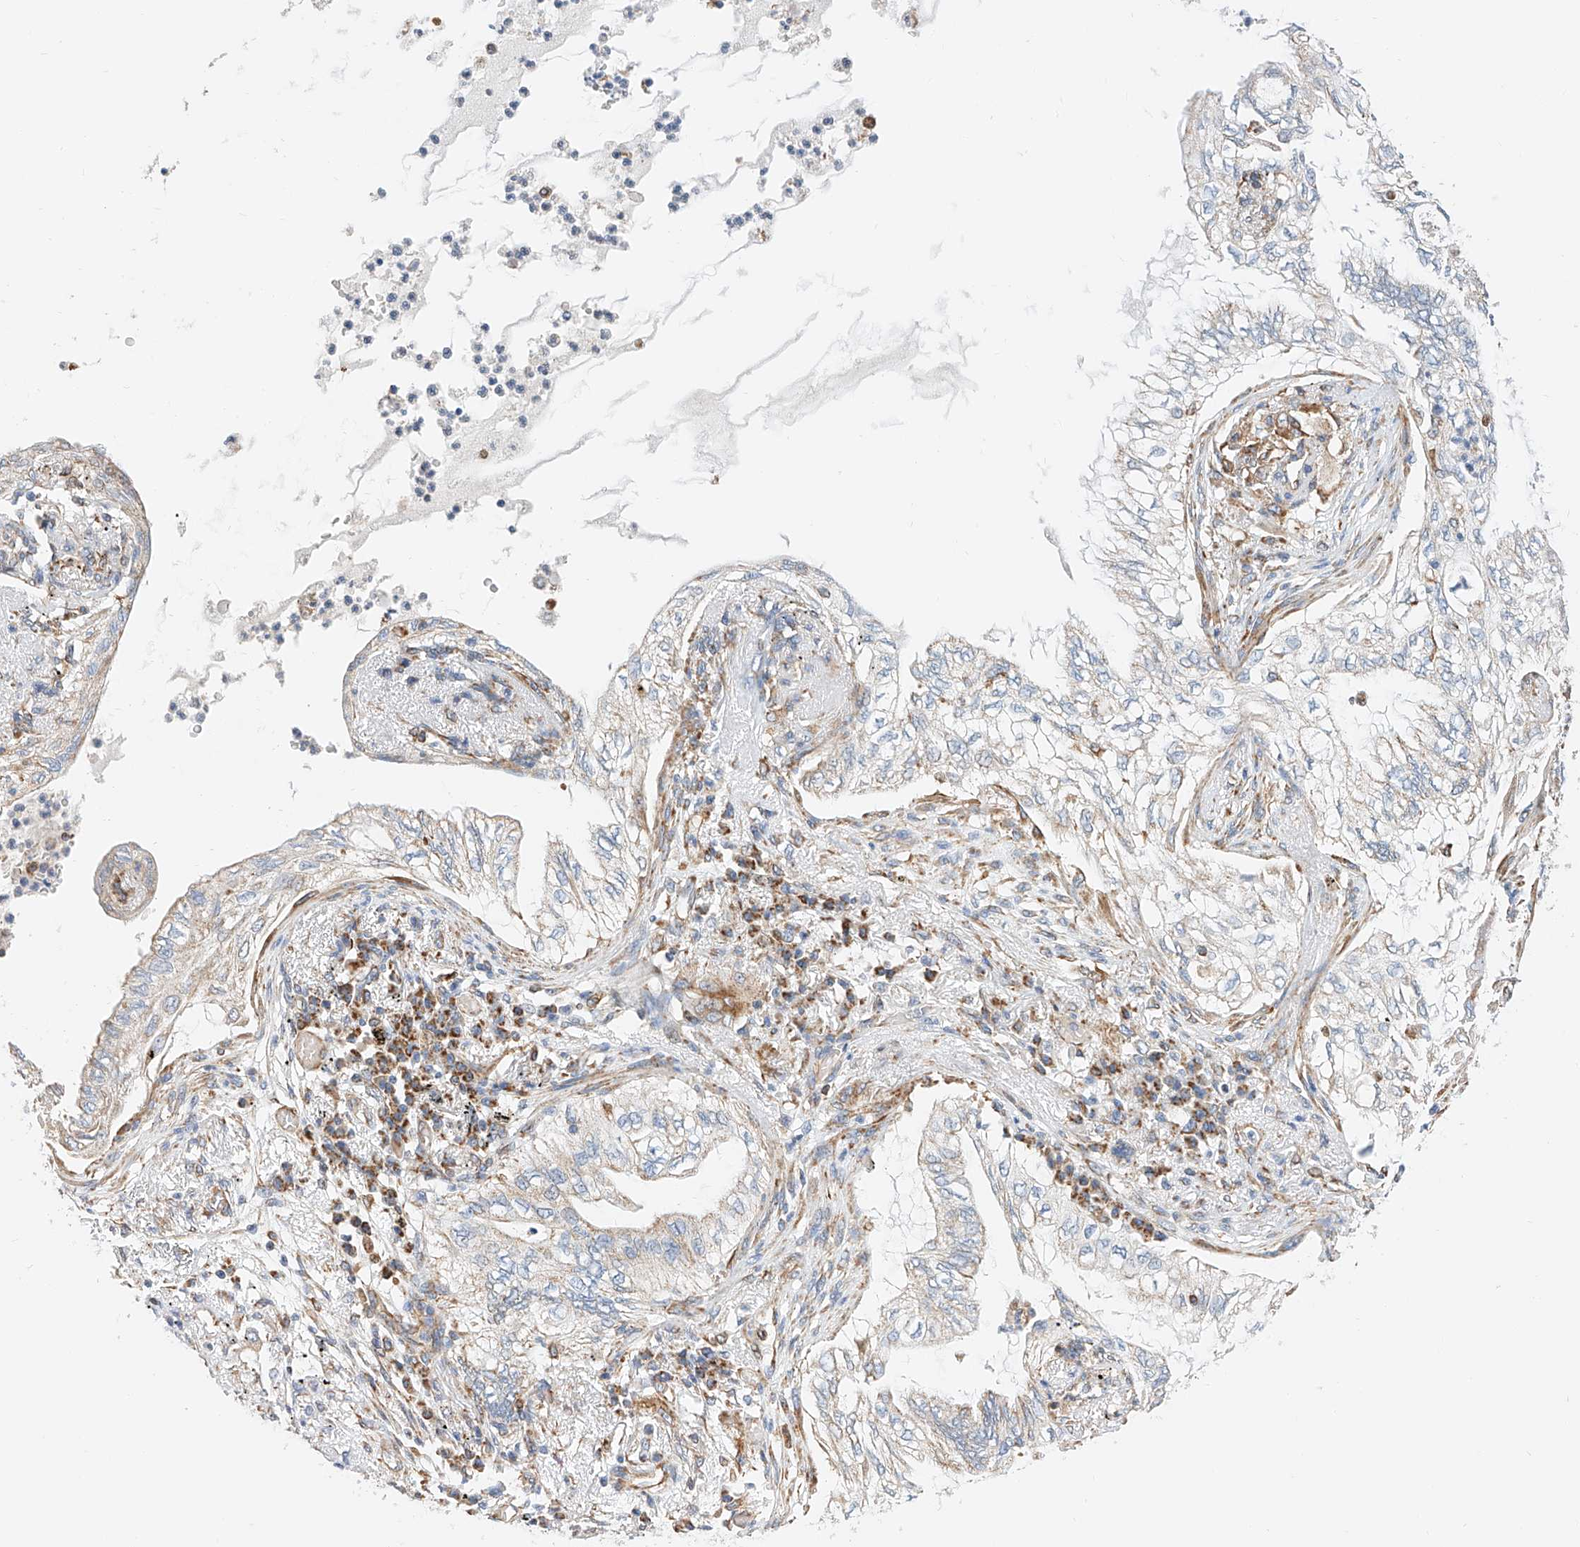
{"staining": {"intensity": "negative", "quantity": "none", "location": "none"}, "tissue": "lung cancer", "cell_type": "Tumor cells", "image_type": "cancer", "snomed": [{"axis": "morphology", "description": "Normal tissue, NOS"}, {"axis": "morphology", "description": "Adenocarcinoma, NOS"}, {"axis": "topography", "description": "Bronchus"}, {"axis": "topography", "description": "Lung"}], "caption": "High power microscopy photomicrograph of an IHC micrograph of lung adenocarcinoma, revealing no significant expression in tumor cells. (Brightfield microscopy of DAB (3,3'-diaminobenzidine) IHC at high magnification).", "gene": "NDUFV3", "patient": {"sex": "female", "age": 70}}